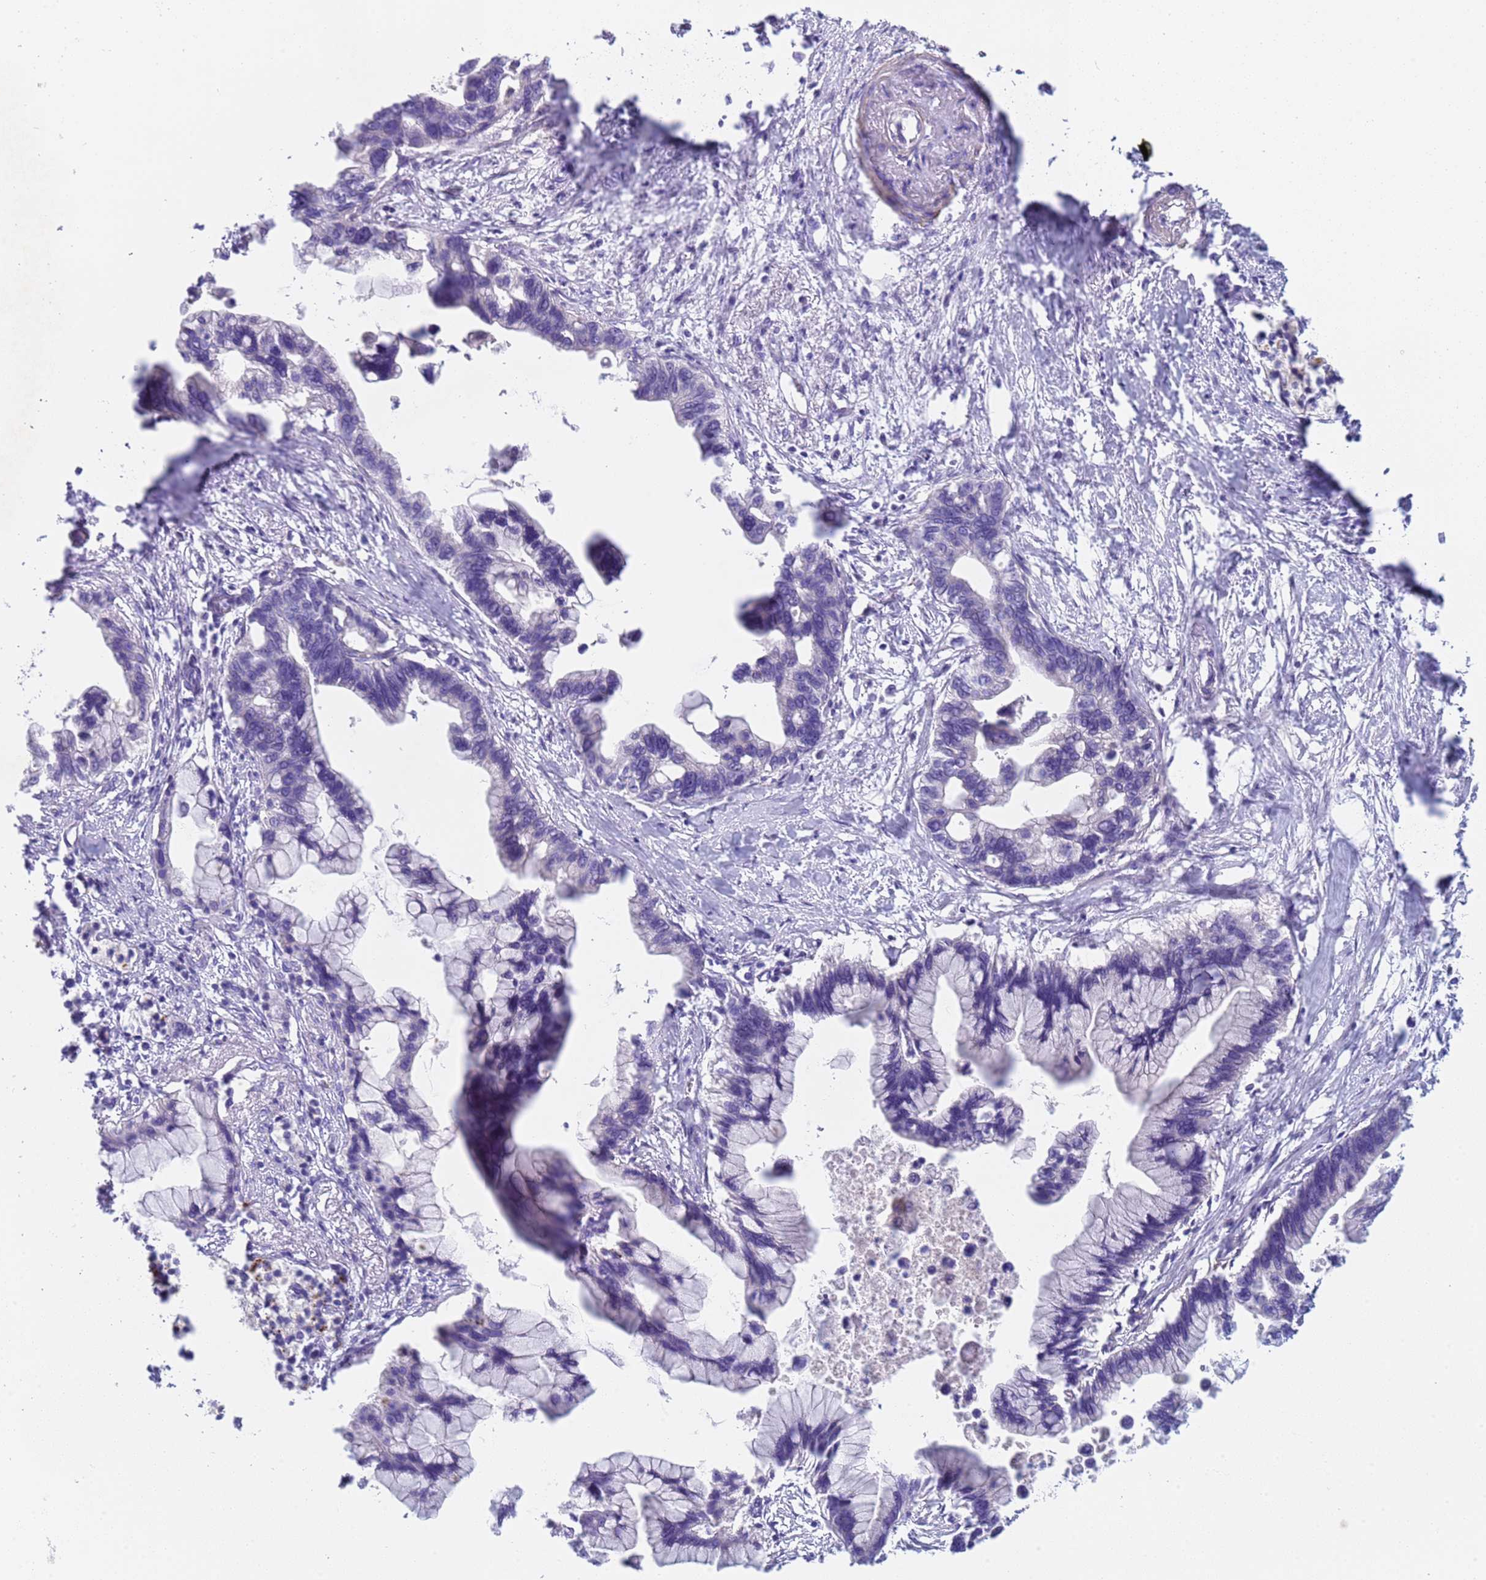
{"staining": {"intensity": "negative", "quantity": "none", "location": "none"}, "tissue": "pancreatic cancer", "cell_type": "Tumor cells", "image_type": "cancer", "snomed": [{"axis": "morphology", "description": "Adenocarcinoma, NOS"}, {"axis": "topography", "description": "Pancreas"}], "caption": "Pancreatic cancer (adenocarcinoma) stained for a protein using immunohistochemistry exhibits no positivity tumor cells.", "gene": "KBTBD3", "patient": {"sex": "female", "age": 83}}